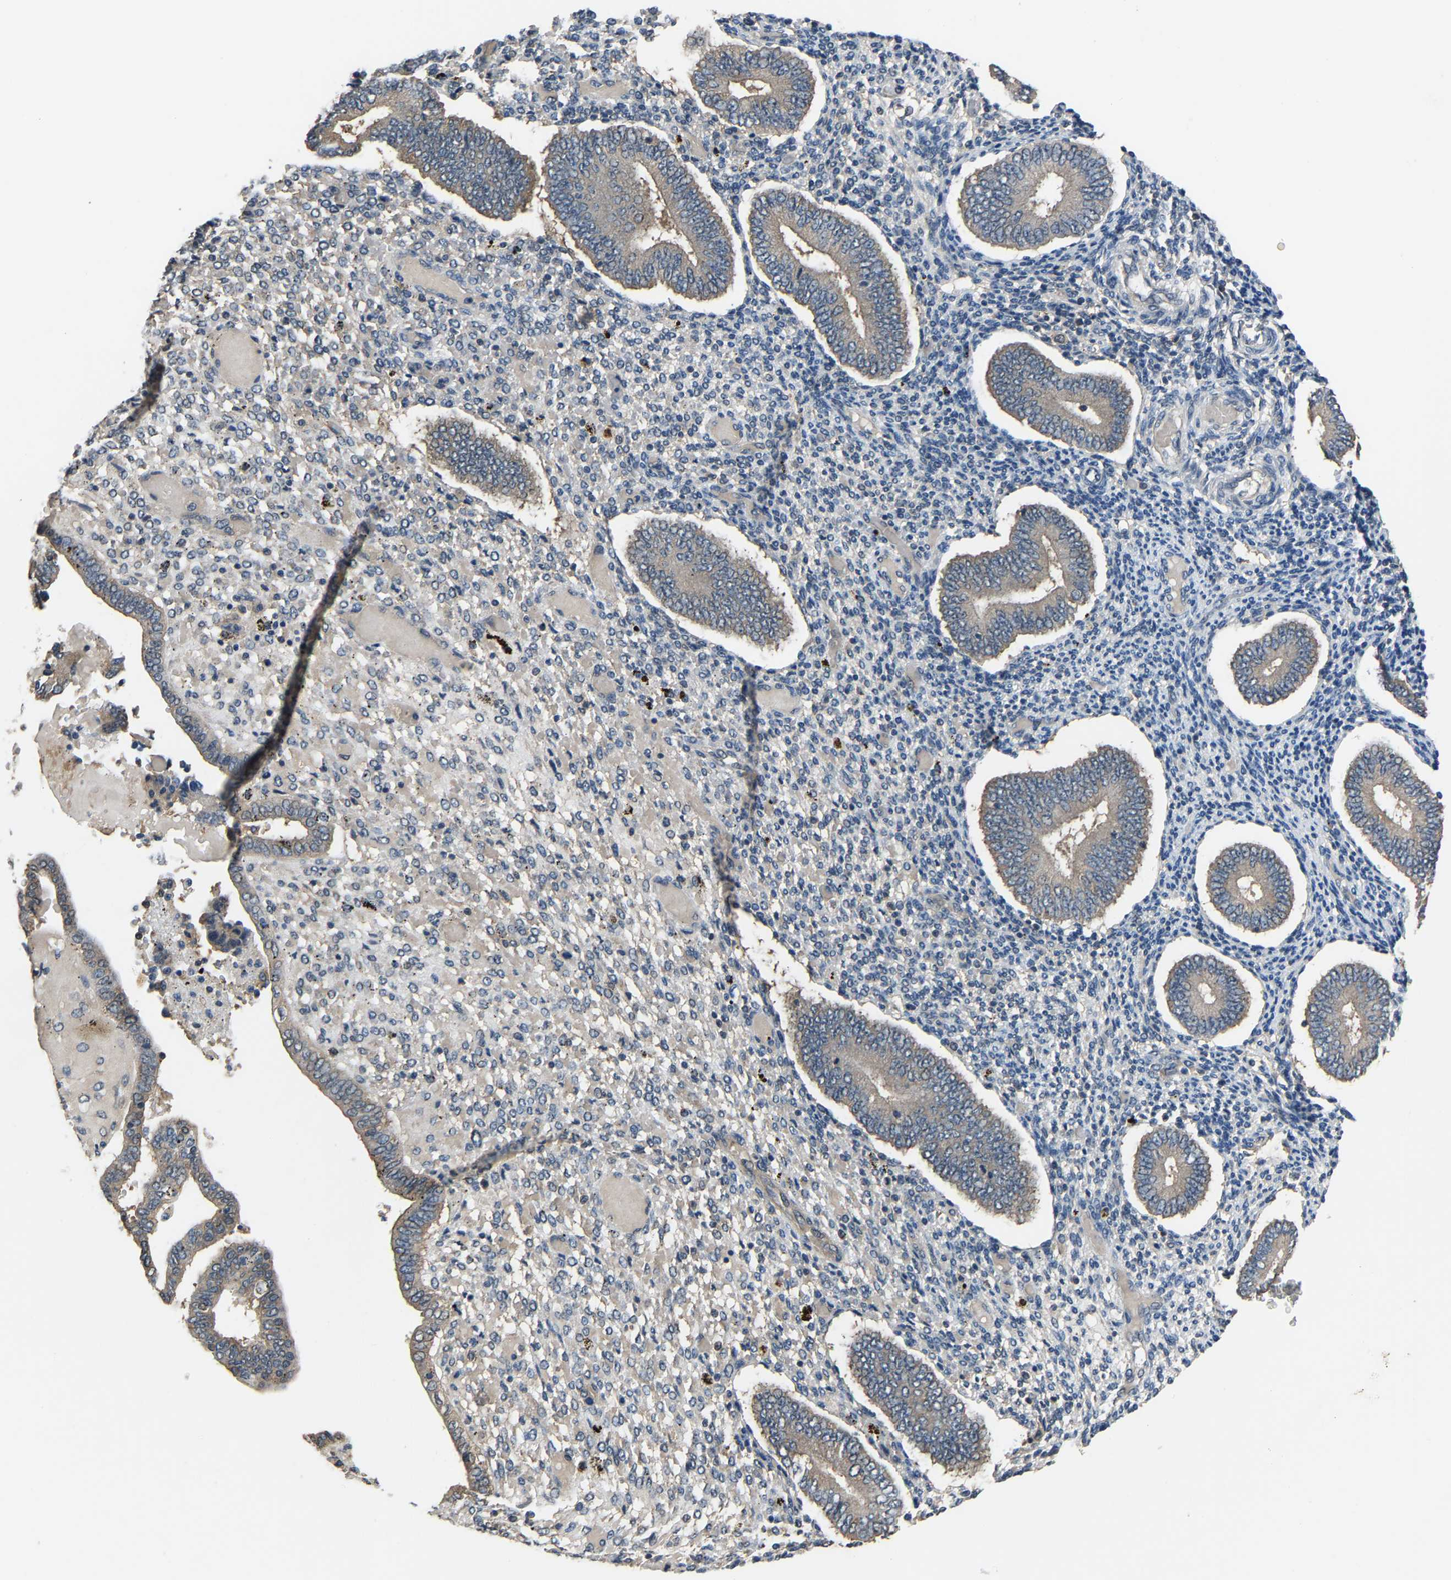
{"staining": {"intensity": "negative", "quantity": "none", "location": "none"}, "tissue": "endometrium", "cell_type": "Cells in endometrial stroma", "image_type": "normal", "snomed": [{"axis": "morphology", "description": "Normal tissue, NOS"}, {"axis": "topography", "description": "Endometrium"}], "caption": "A high-resolution image shows immunohistochemistry staining of normal endometrium, which displays no significant expression in cells in endometrial stroma.", "gene": "ABCC9", "patient": {"sex": "female", "age": 42}}